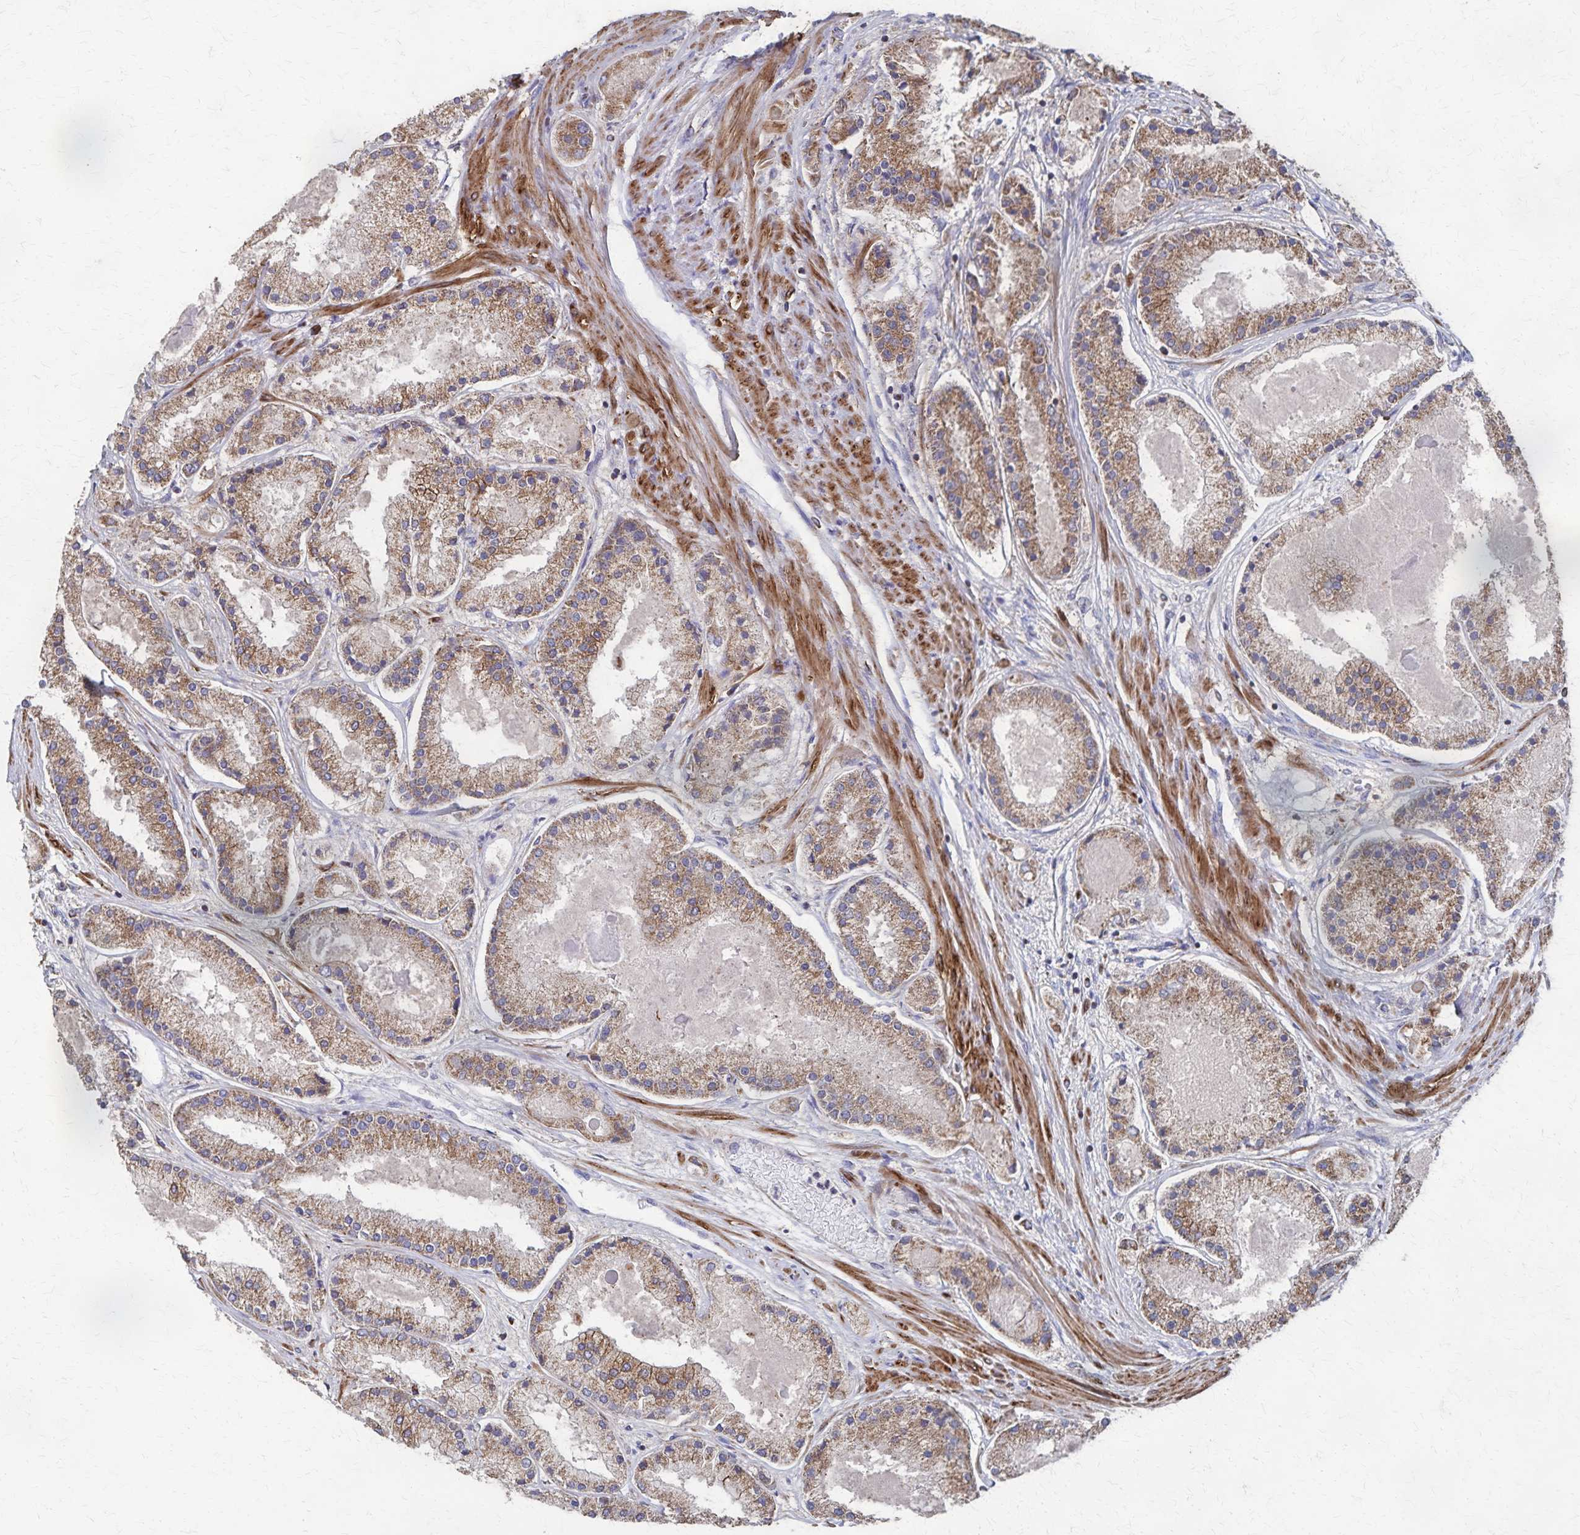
{"staining": {"intensity": "moderate", "quantity": ">75%", "location": "cytoplasmic/membranous"}, "tissue": "prostate cancer", "cell_type": "Tumor cells", "image_type": "cancer", "snomed": [{"axis": "morphology", "description": "Adenocarcinoma, High grade"}, {"axis": "topography", "description": "Prostate"}], "caption": "Immunohistochemical staining of prostate cancer (high-grade adenocarcinoma) demonstrates medium levels of moderate cytoplasmic/membranous staining in approximately >75% of tumor cells. (DAB (3,3'-diaminobenzidine) IHC, brown staining for protein, blue staining for nuclei).", "gene": "PGAP2", "patient": {"sex": "male", "age": 67}}